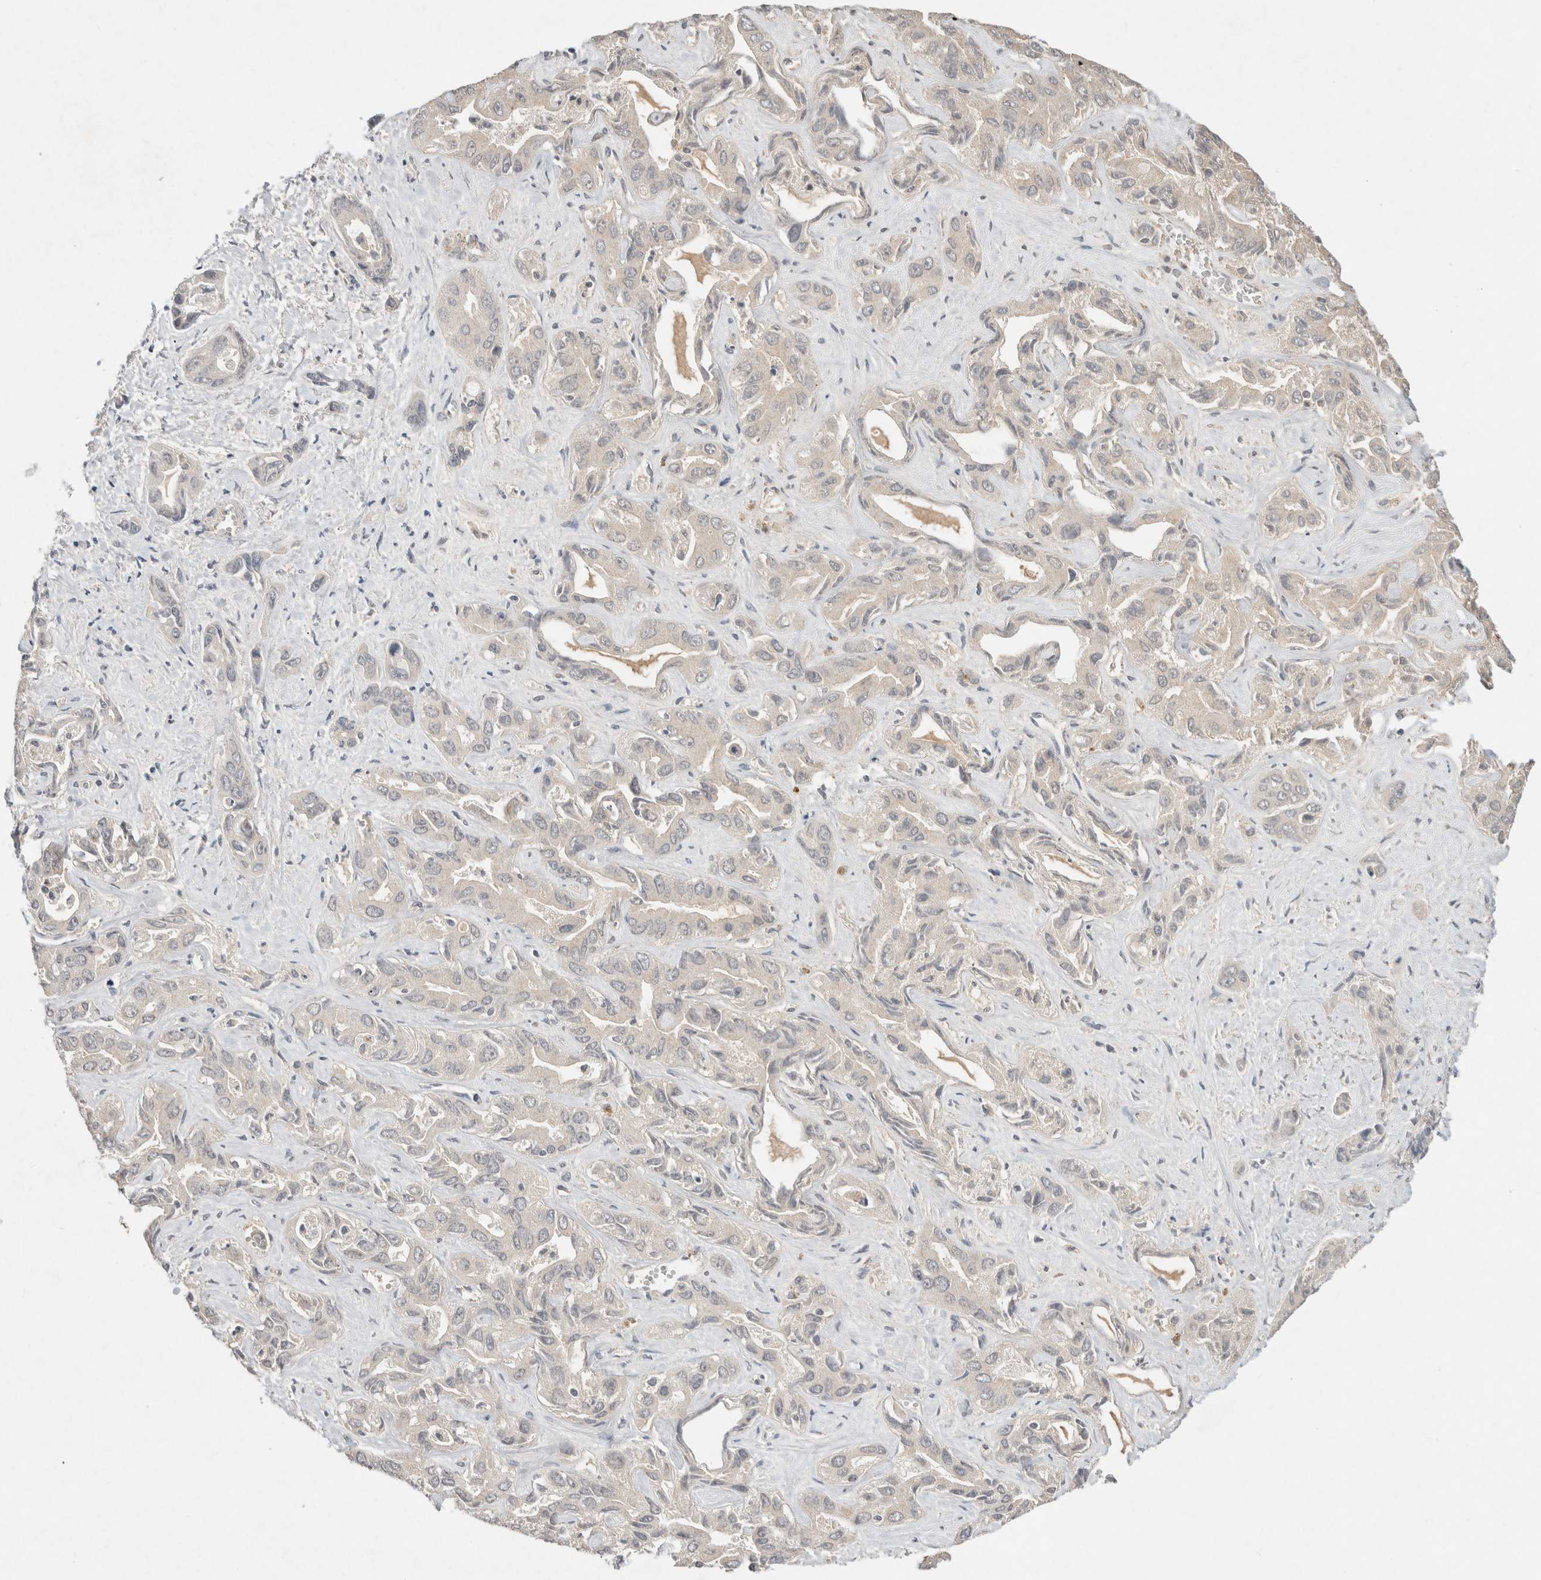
{"staining": {"intensity": "negative", "quantity": "none", "location": "none"}, "tissue": "liver cancer", "cell_type": "Tumor cells", "image_type": "cancer", "snomed": [{"axis": "morphology", "description": "Cholangiocarcinoma"}, {"axis": "topography", "description": "Liver"}], "caption": "DAB (3,3'-diaminobenzidine) immunohistochemical staining of liver cholangiocarcinoma displays no significant expression in tumor cells.", "gene": "LOXL2", "patient": {"sex": "female", "age": 52}}